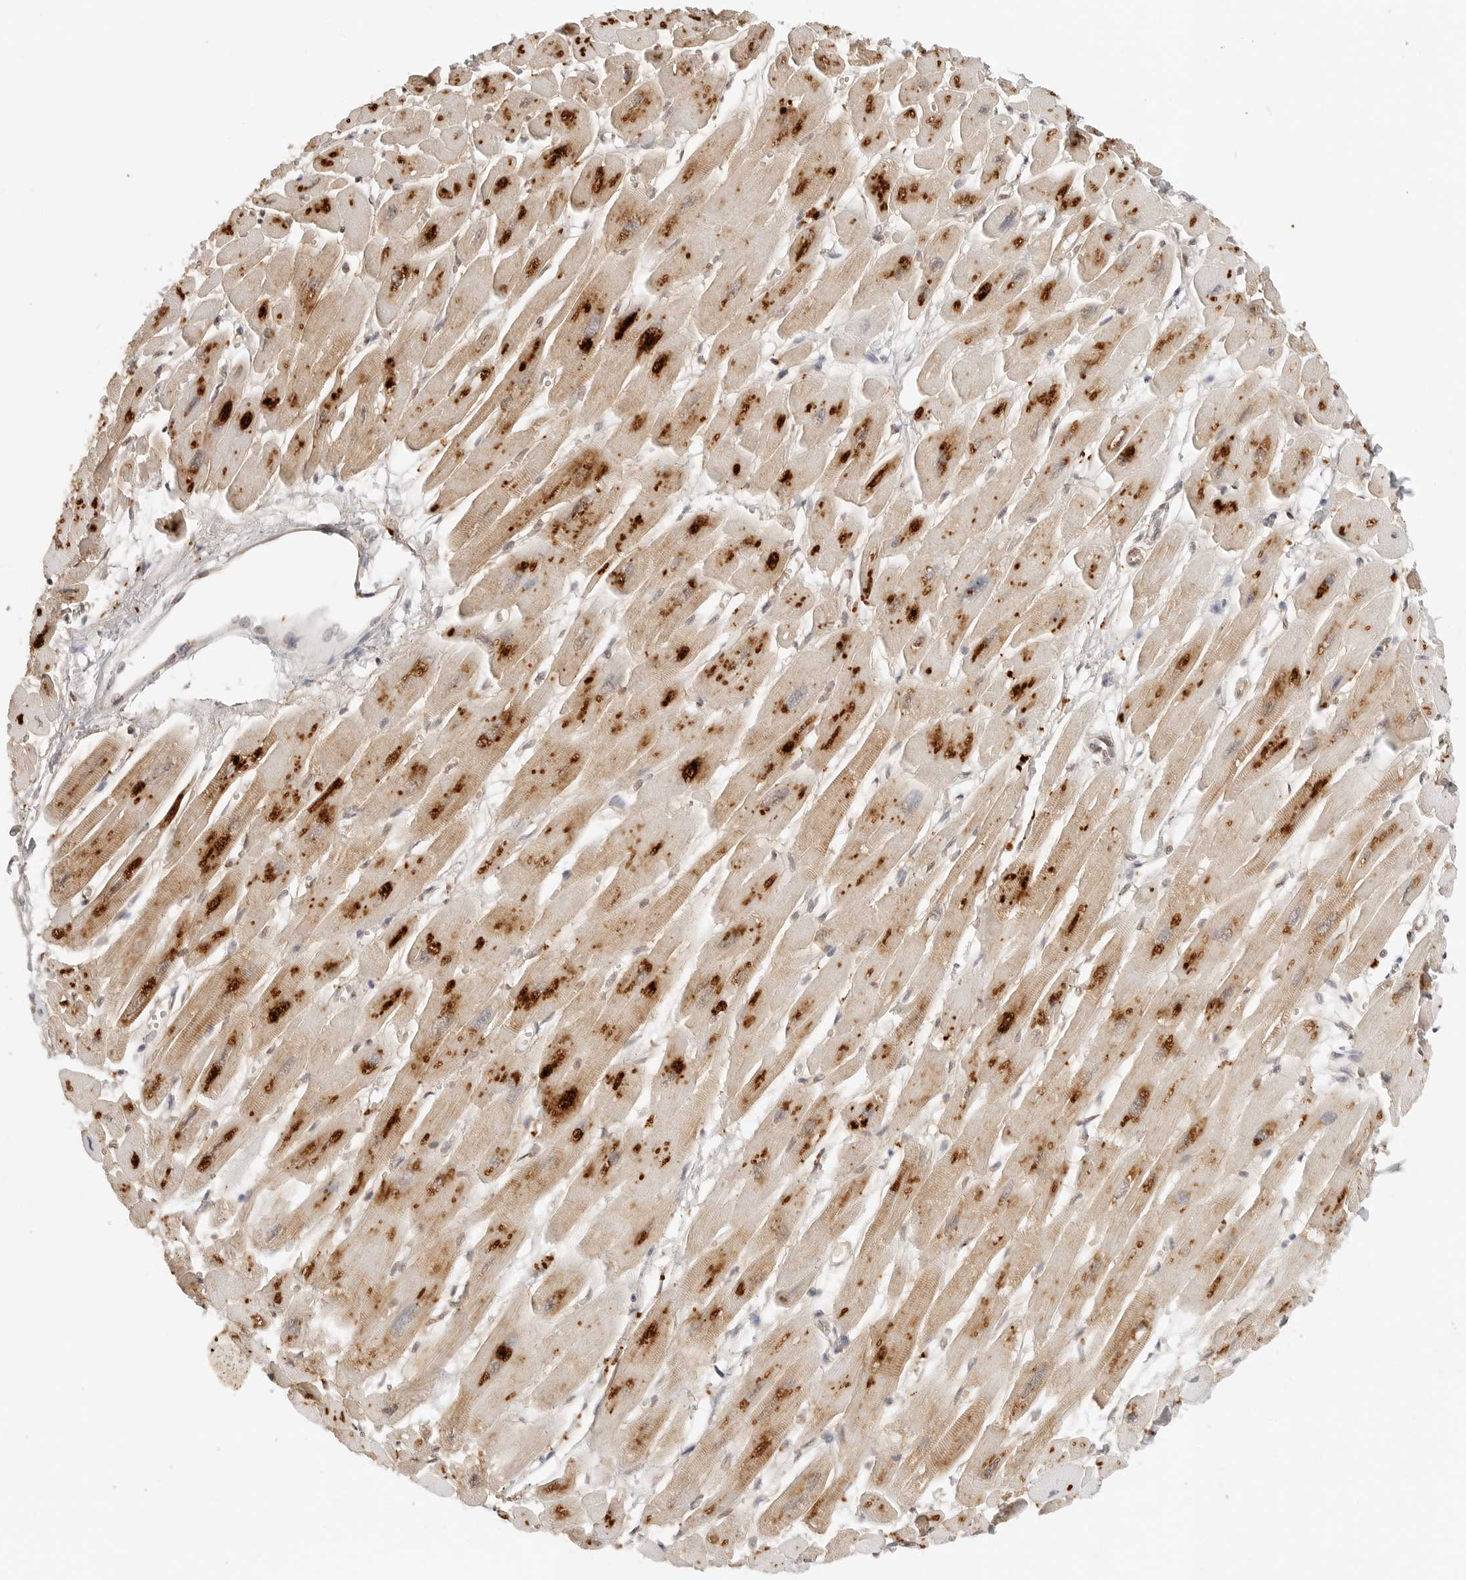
{"staining": {"intensity": "strong", "quantity": ">75%", "location": "cytoplasmic/membranous"}, "tissue": "heart muscle", "cell_type": "Cardiomyocytes", "image_type": "normal", "snomed": [{"axis": "morphology", "description": "Normal tissue, NOS"}, {"axis": "topography", "description": "Heart"}], "caption": "Heart muscle stained with DAB immunohistochemistry (IHC) reveals high levels of strong cytoplasmic/membranous expression in about >75% of cardiomyocytes.", "gene": "EPHA1", "patient": {"sex": "female", "age": 54}}